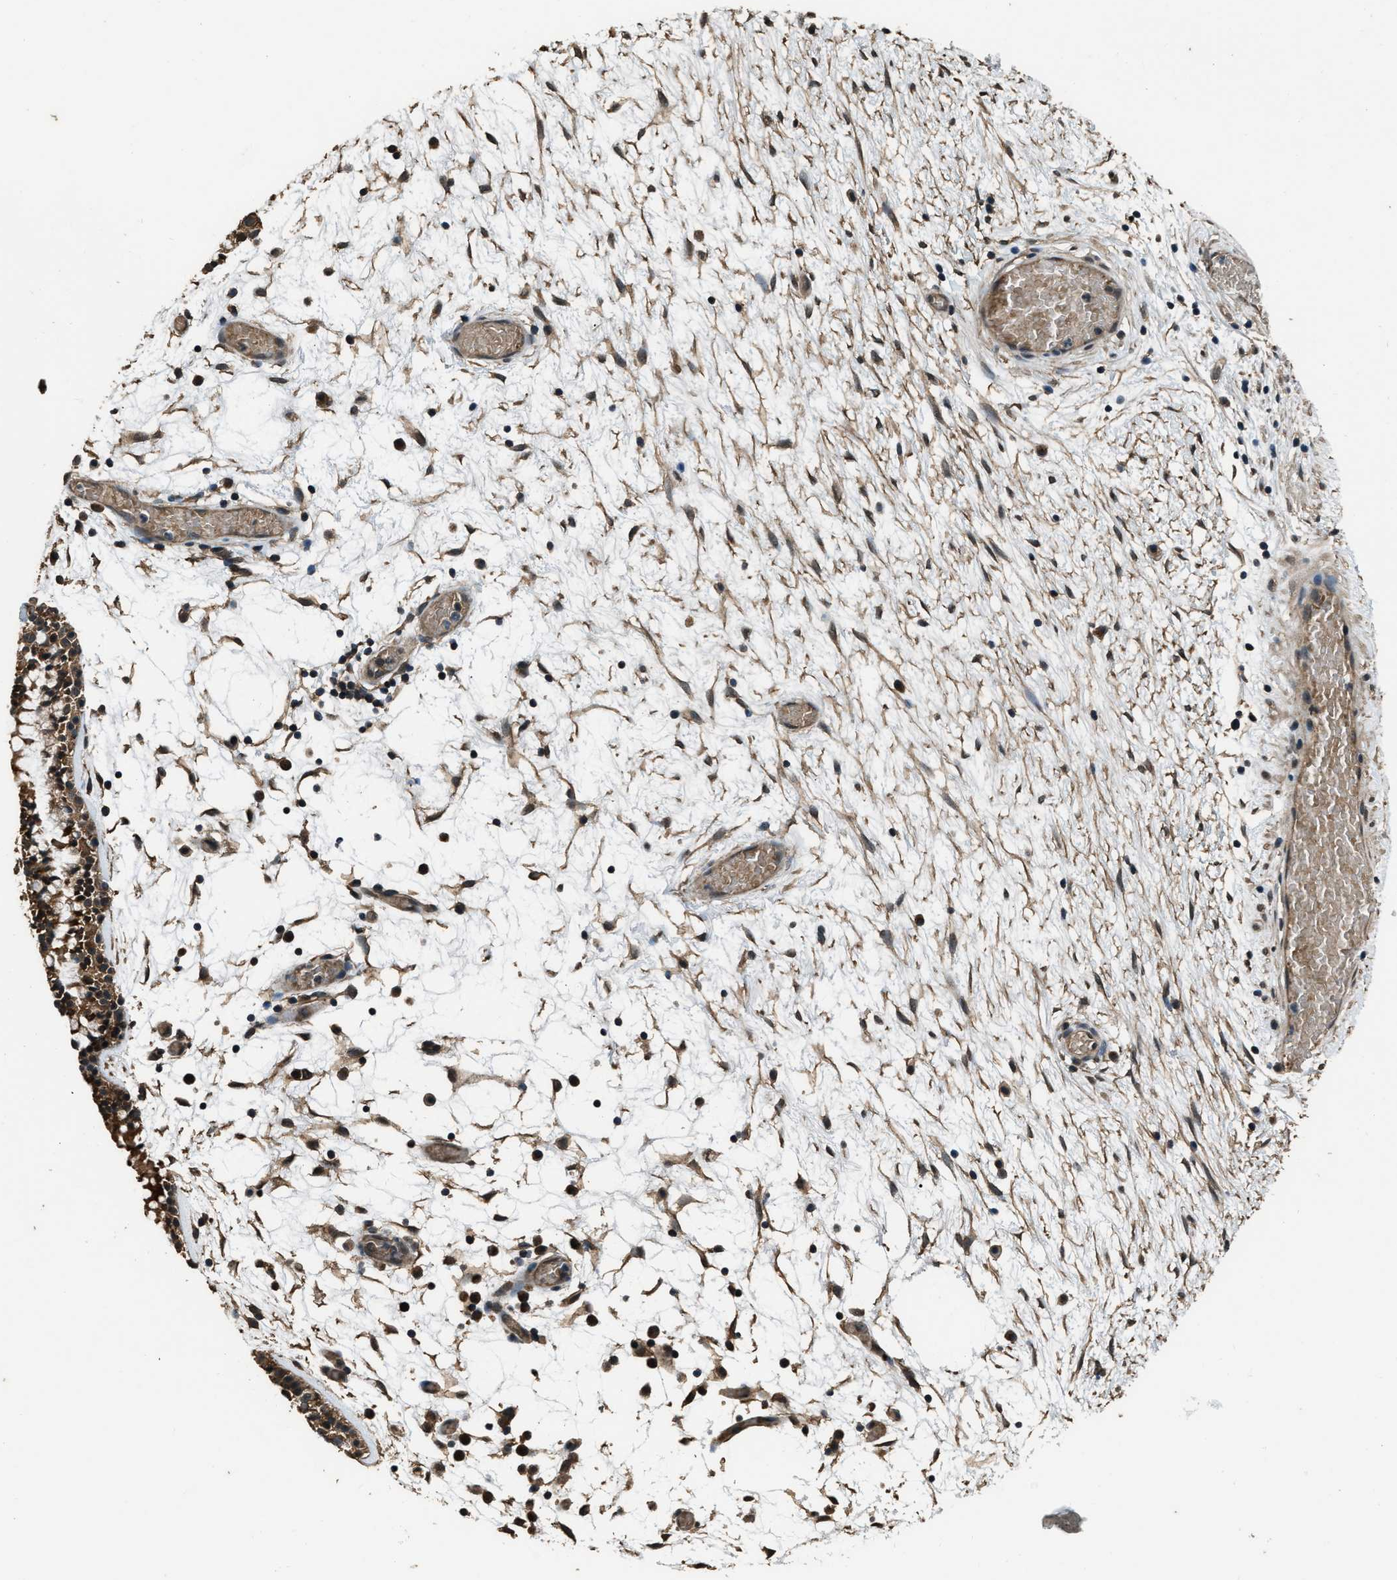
{"staining": {"intensity": "strong", "quantity": ">75%", "location": "cytoplasmic/membranous"}, "tissue": "nasopharynx", "cell_type": "Respiratory epithelial cells", "image_type": "normal", "snomed": [{"axis": "morphology", "description": "Normal tissue, NOS"}, {"axis": "morphology", "description": "Inflammation, NOS"}, {"axis": "topography", "description": "Nasopharynx"}], "caption": "IHC image of normal nasopharynx stained for a protein (brown), which displays high levels of strong cytoplasmic/membranous staining in about >75% of respiratory epithelial cells.", "gene": "NUDCD3", "patient": {"sex": "male", "age": 48}}